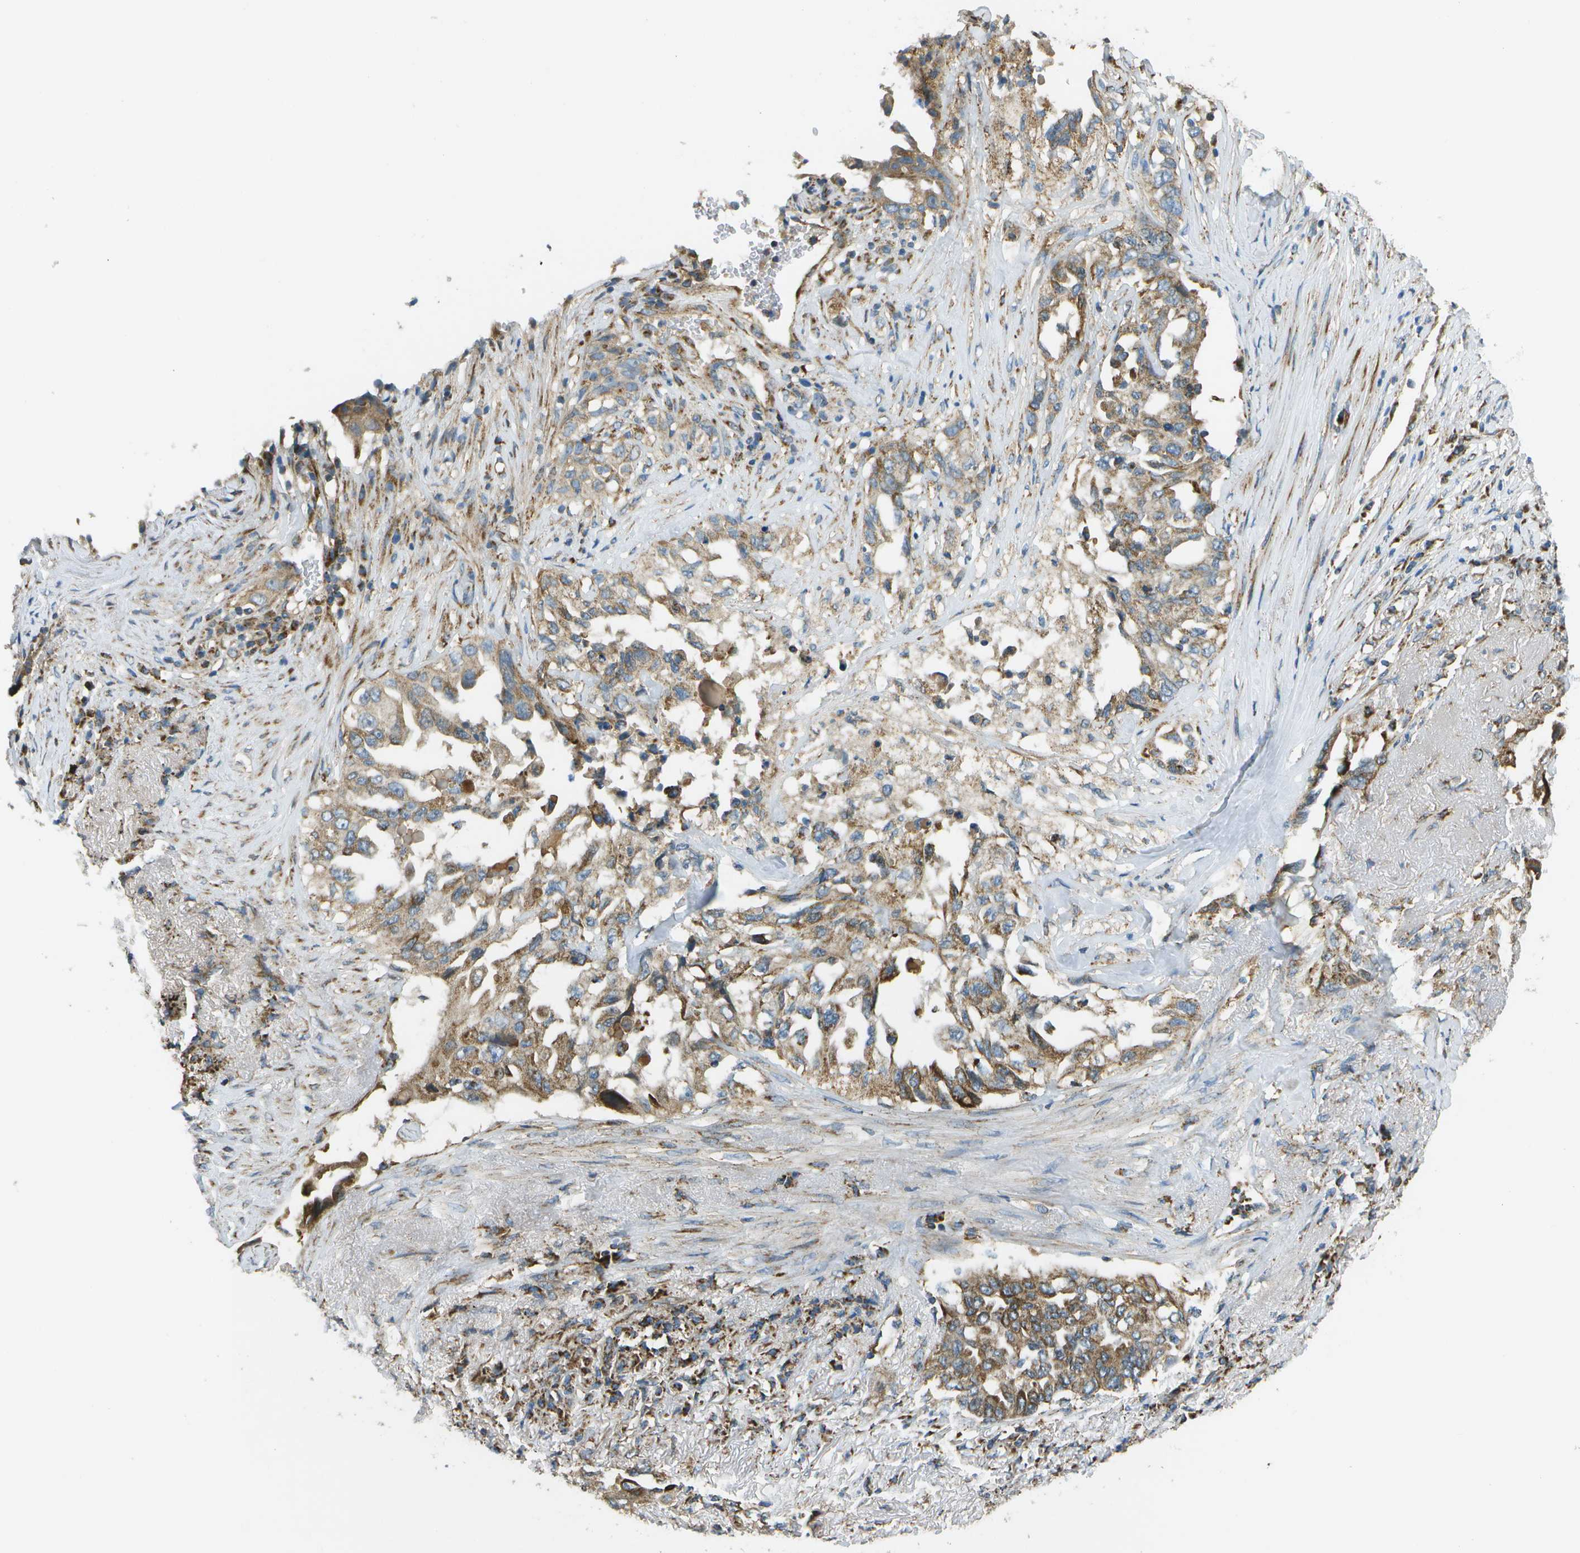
{"staining": {"intensity": "moderate", "quantity": ">75%", "location": "cytoplasmic/membranous"}, "tissue": "lung cancer", "cell_type": "Tumor cells", "image_type": "cancer", "snomed": [{"axis": "morphology", "description": "Adenocarcinoma, NOS"}, {"axis": "topography", "description": "Lung"}], "caption": "Immunohistochemical staining of adenocarcinoma (lung) demonstrates medium levels of moderate cytoplasmic/membranous protein expression in approximately >75% of tumor cells.", "gene": "NRK", "patient": {"sex": "female", "age": 51}}